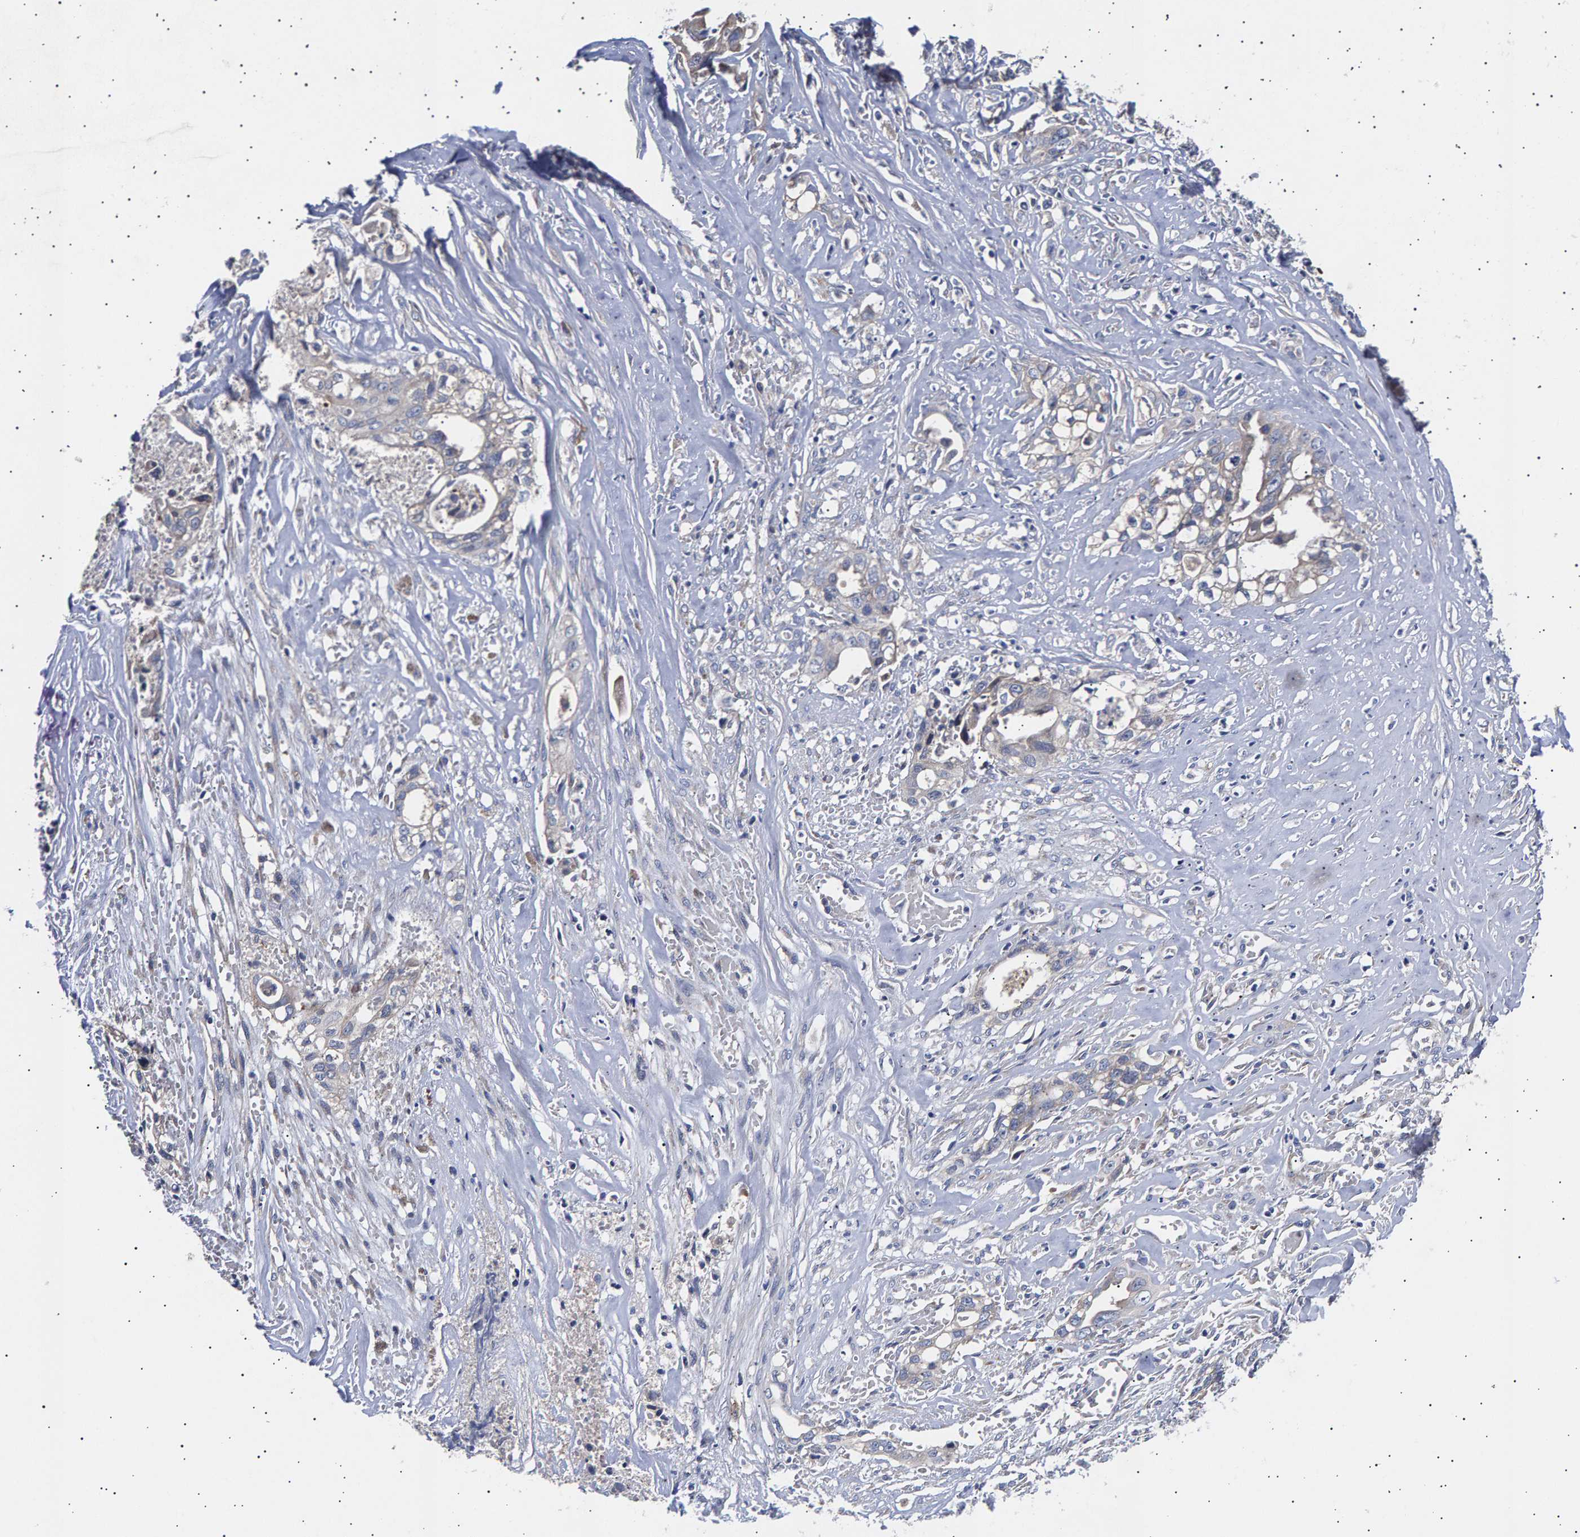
{"staining": {"intensity": "negative", "quantity": "none", "location": "none"}, "tissue": "liver cancer", "cell_type": "Tumor cells", "image_type": "cancer", "snomed": [{"axis": "morphology", "description": "Cholangiocarcinoma"}, {"axis": "topography", "description": "Liver"}], "caption": "IHC image of liver cholangiocarcinoma stained for a protein (brown), which displays no positivity in tumor cells.", "gene": "ANKRD40", "patient": {"sex": "female", "age": 70}}